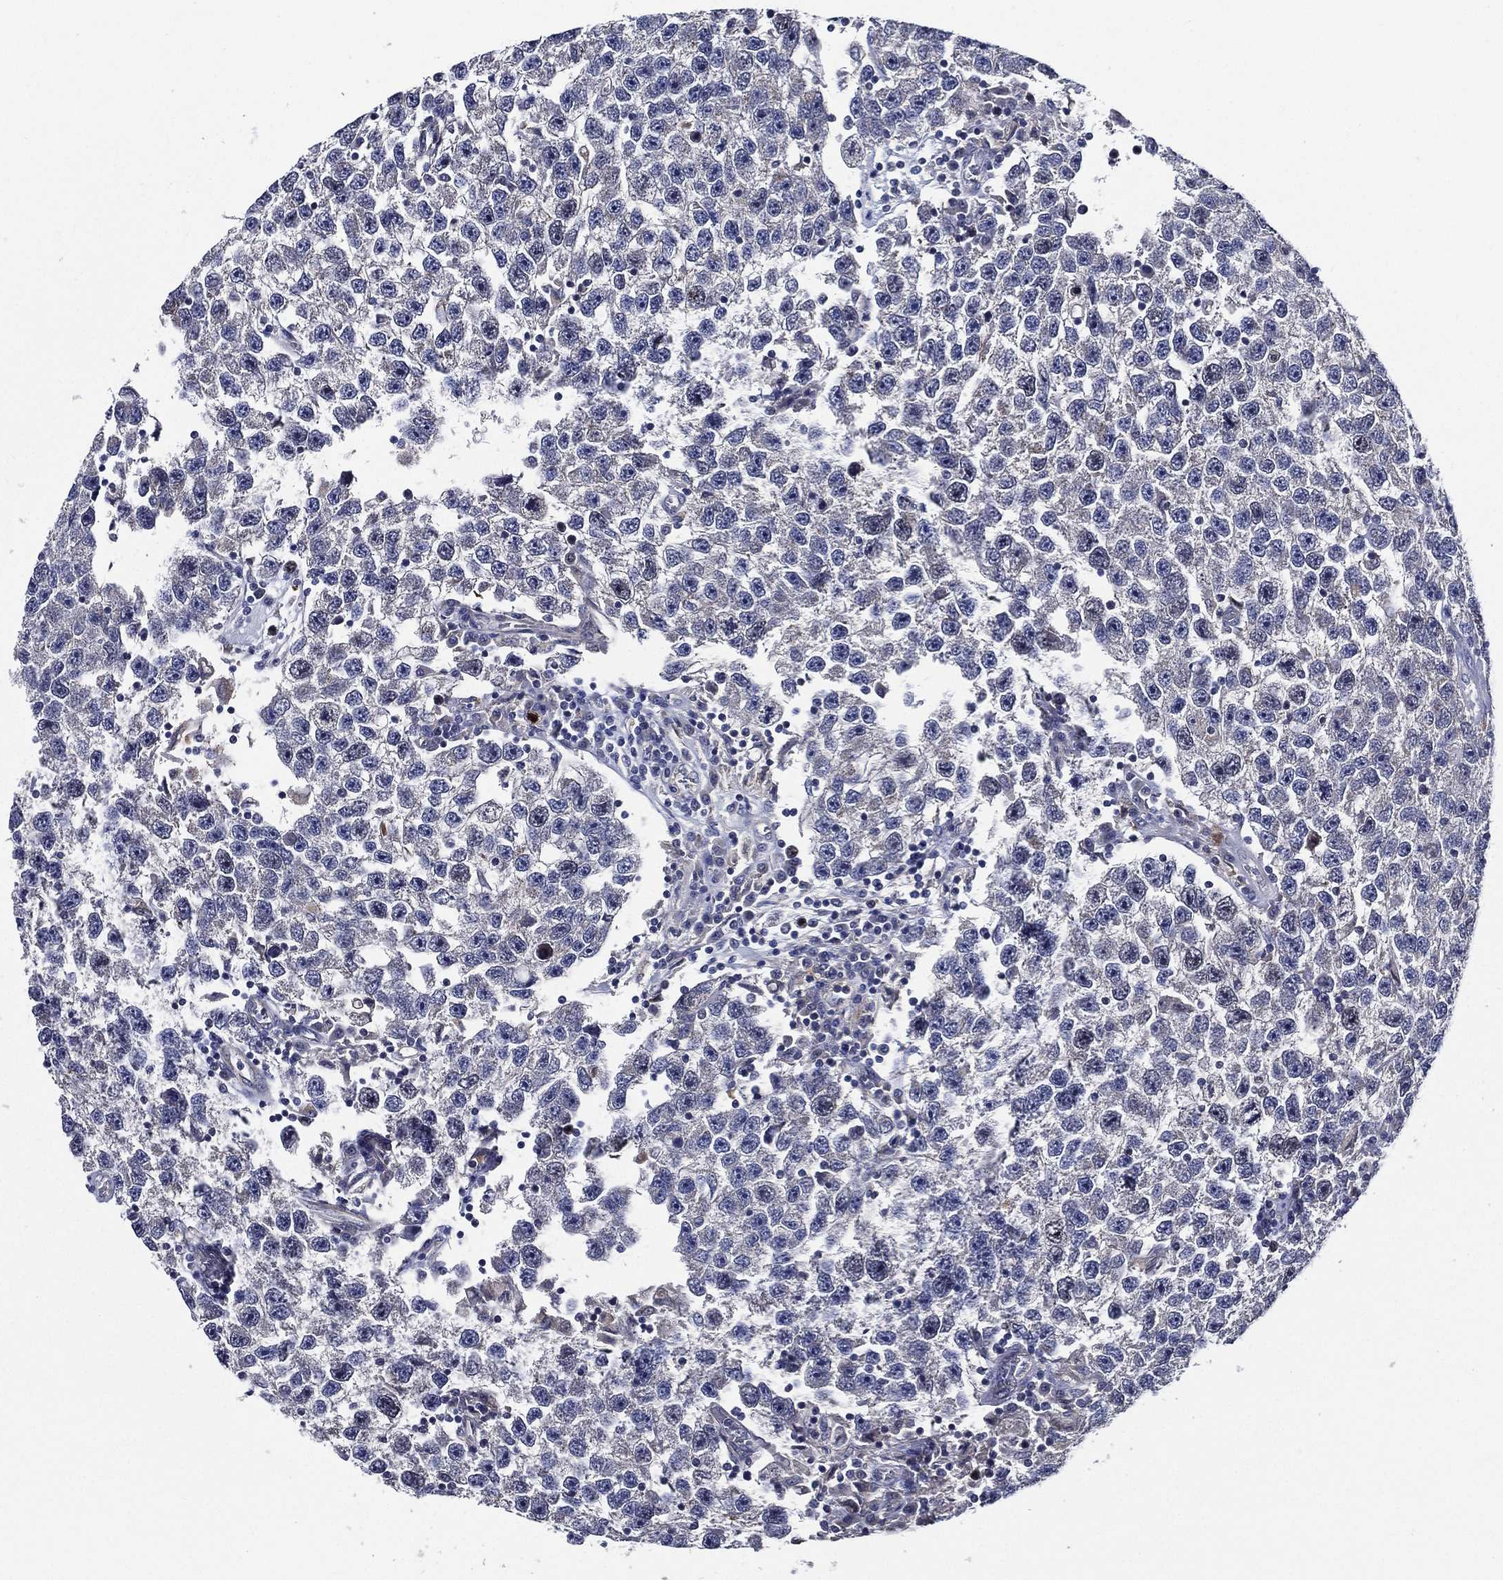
{"staining": {"intensity": "moderate", "quantity": "<25%", "location": "nuclear"}, "tissue": "testis cancer", "cell_type": "Tumor cells", "image_type": "cancer", "snomed": [{"axis": "morphology", "description": "Seminoma, NOS"}, {"axis": "topography", "description": "Testis"}], "caption": "IHC photomicrograph of human testis cancer stained for a protein (brown), which displays low levels of moderate nuclear positivity in approximately <25% of tumor cells.", "gene": "KIF20B", "patient": {"sex": "male", "age": 26}}